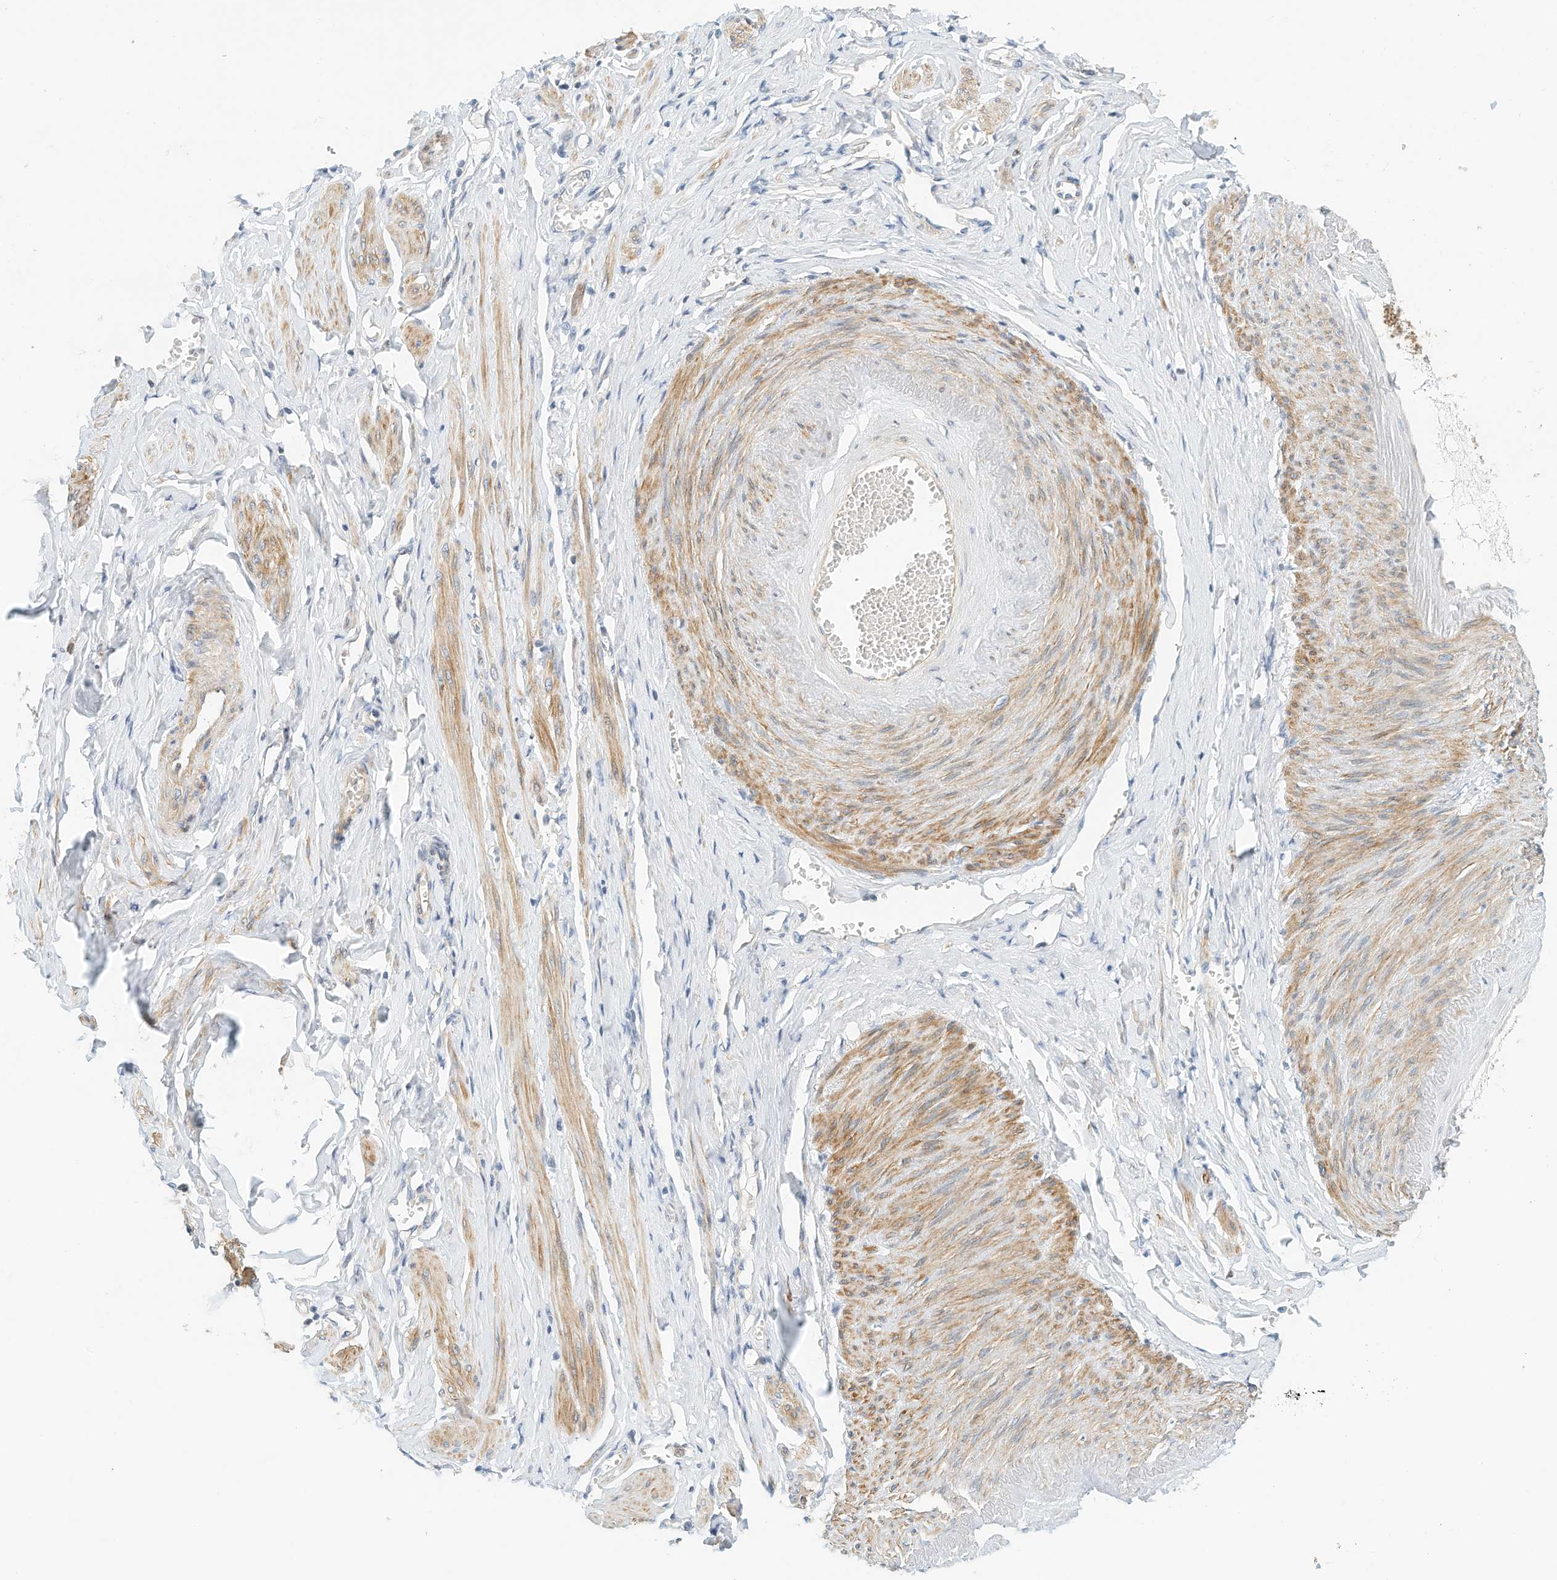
{"staining": {"intensity": "negative", "quantity": "none", "location": "none"}, "tissue": "adipose tissue", "cell_type": "Adipocytes", "image_type": "normal", "snomed": [{"axis": "morphology", "description": "Normal tissue, NOS"}, {"axis": "topography", "description": "Vascular tissue"}, {"axis": "topography", "description": "Fallopian tube"}, {"axis": "topography", "description": "Ovary"}], "caption": "Adipose tissue was stained to show a protein in brown. There is no significant positivity in adipocytes. The staining is performed using DAB brown chromogen with nuclei counter-stained in using hematoxylin.", "gene": "MICAL1", "patient": {"sex": "female", "age": 67}}